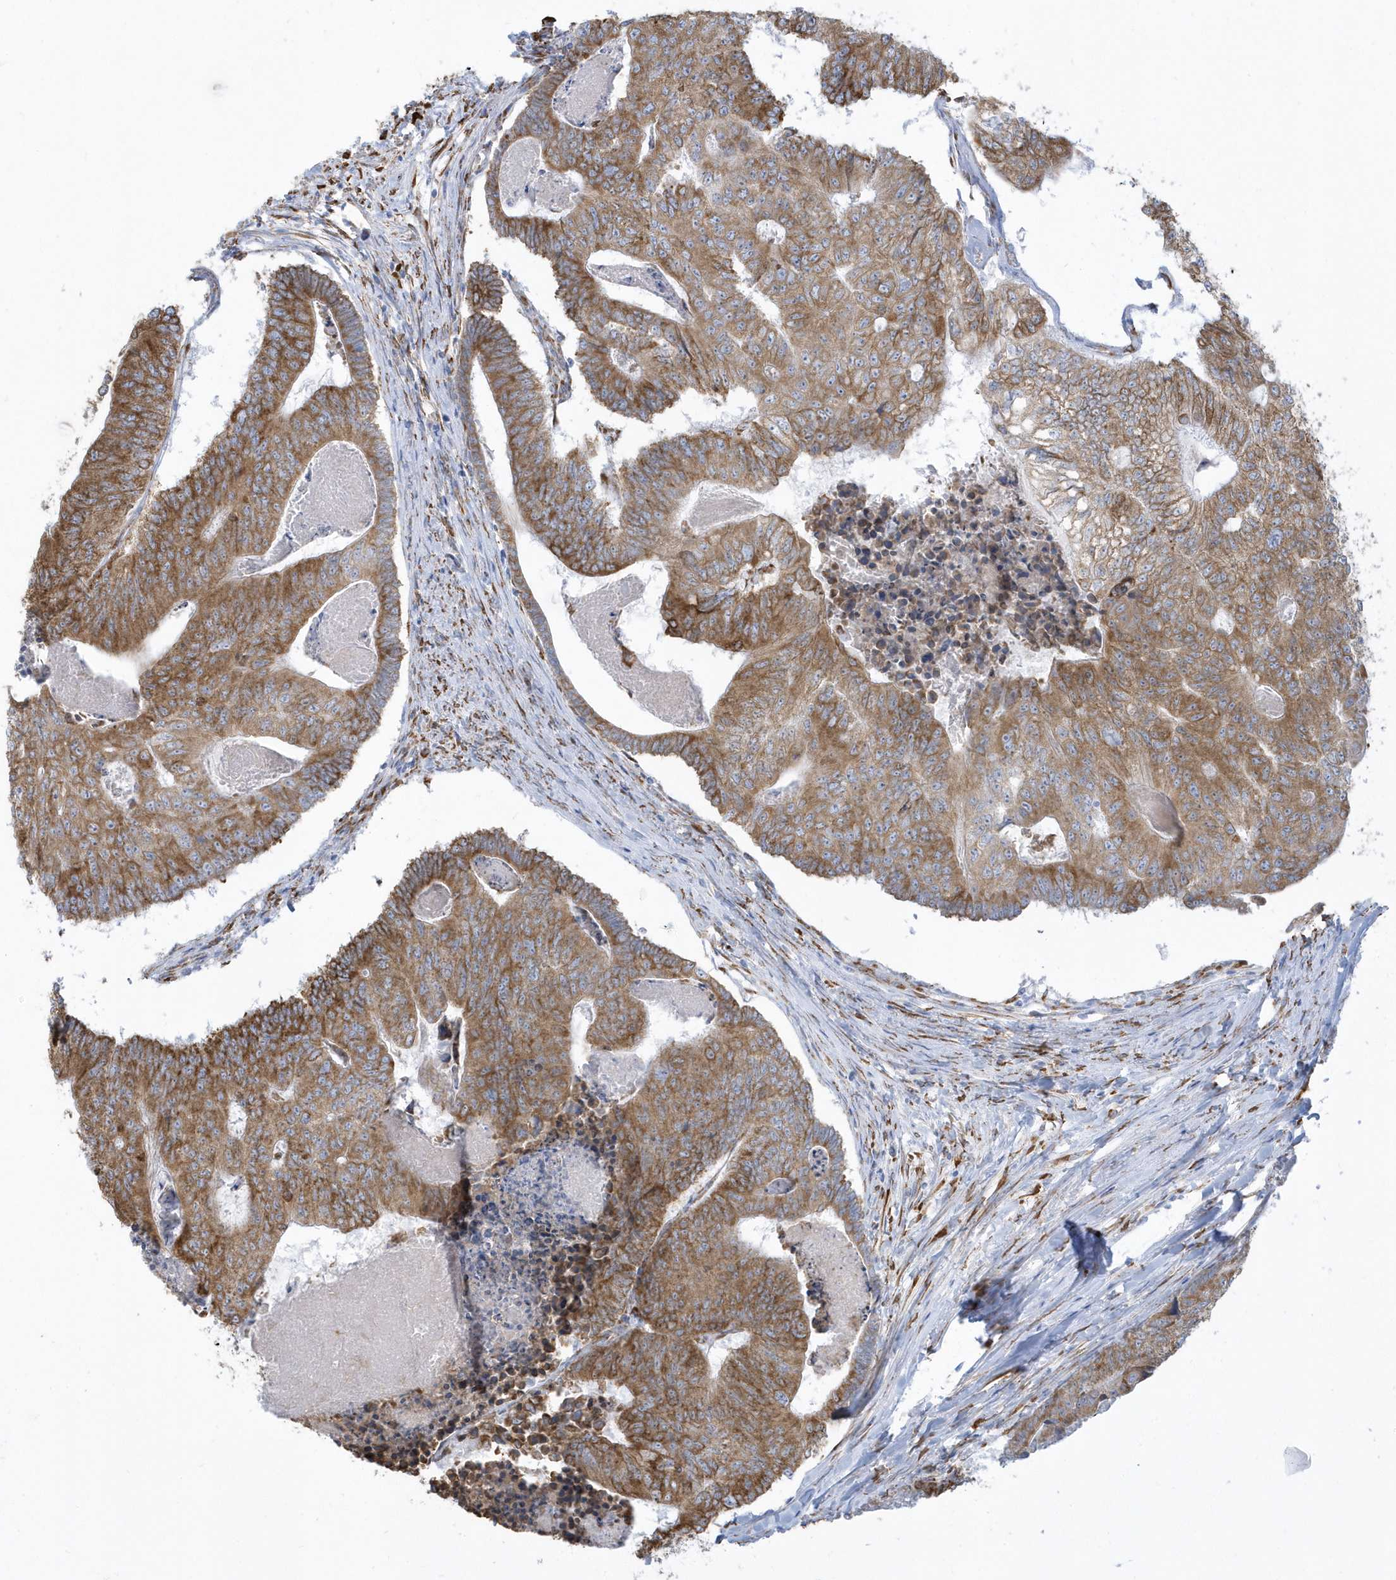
{"staining": {"intensity": "moderate", "quantity": ">75%", "location": "cytoplasmic/membranous"}, "tissue": "colorectal cancer", "cell_type": "Tumor cells", "image_type": "cancer", "snomed": [{"axis": "morphology", "description": "Adenocarcinoma, NOS"}, {"axis": "topography", "description": "Colon"}], "caption": "This histopathology image demonstrates IHC staining of colorectal cancer, with medium moderate cytoplasmic/membranous positivity in approximately >75% of tumor cells.", "gene": "DCAF1", "patient": {"sex": "female", "age": 67}}